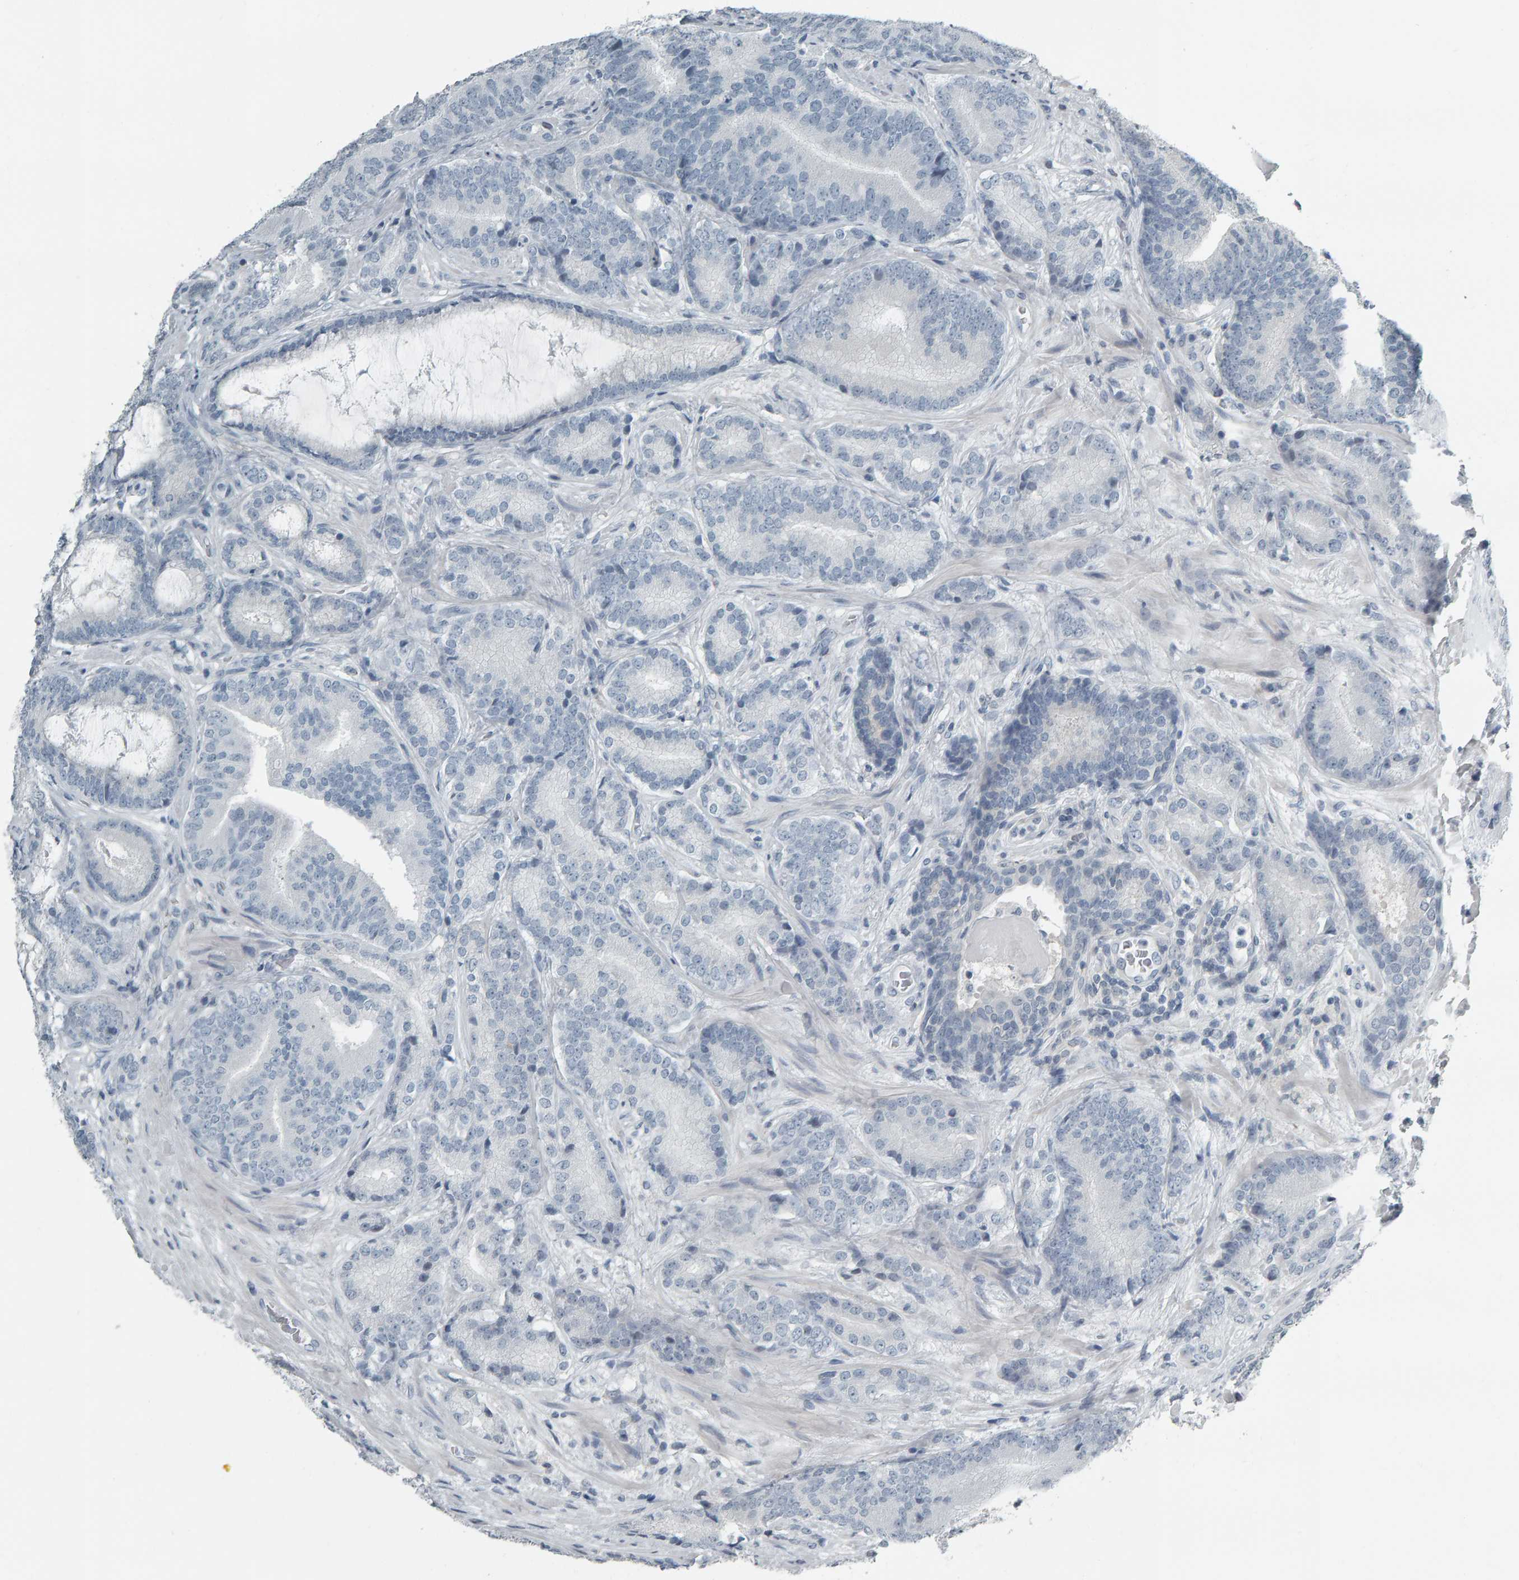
{"staining": {"intensity": "negative", "quantity": "none", "location": "none"}, "tissue": "prostate cancer", "cell_type": "Tumor cells", "image_type": "cancer", "snomed": [{"axis": "morphology", "description": "Adenocarcinoma, High grade"}, {"axis": "topography", "description": "Prostate"}], "caption": "Immunohistochemistry (IHC) photomicrograph of neoplastic tissue: prostate high-grade adenocarcinoma stained with DAB (3,3'-diaminobenzidine) exhibits no significant protein staining in tumor cells. (DAB IHC visualized using brightfield microscopy, high magnification).", "gene": "PYY", "patient": {"sex": "male", "age": 55}}